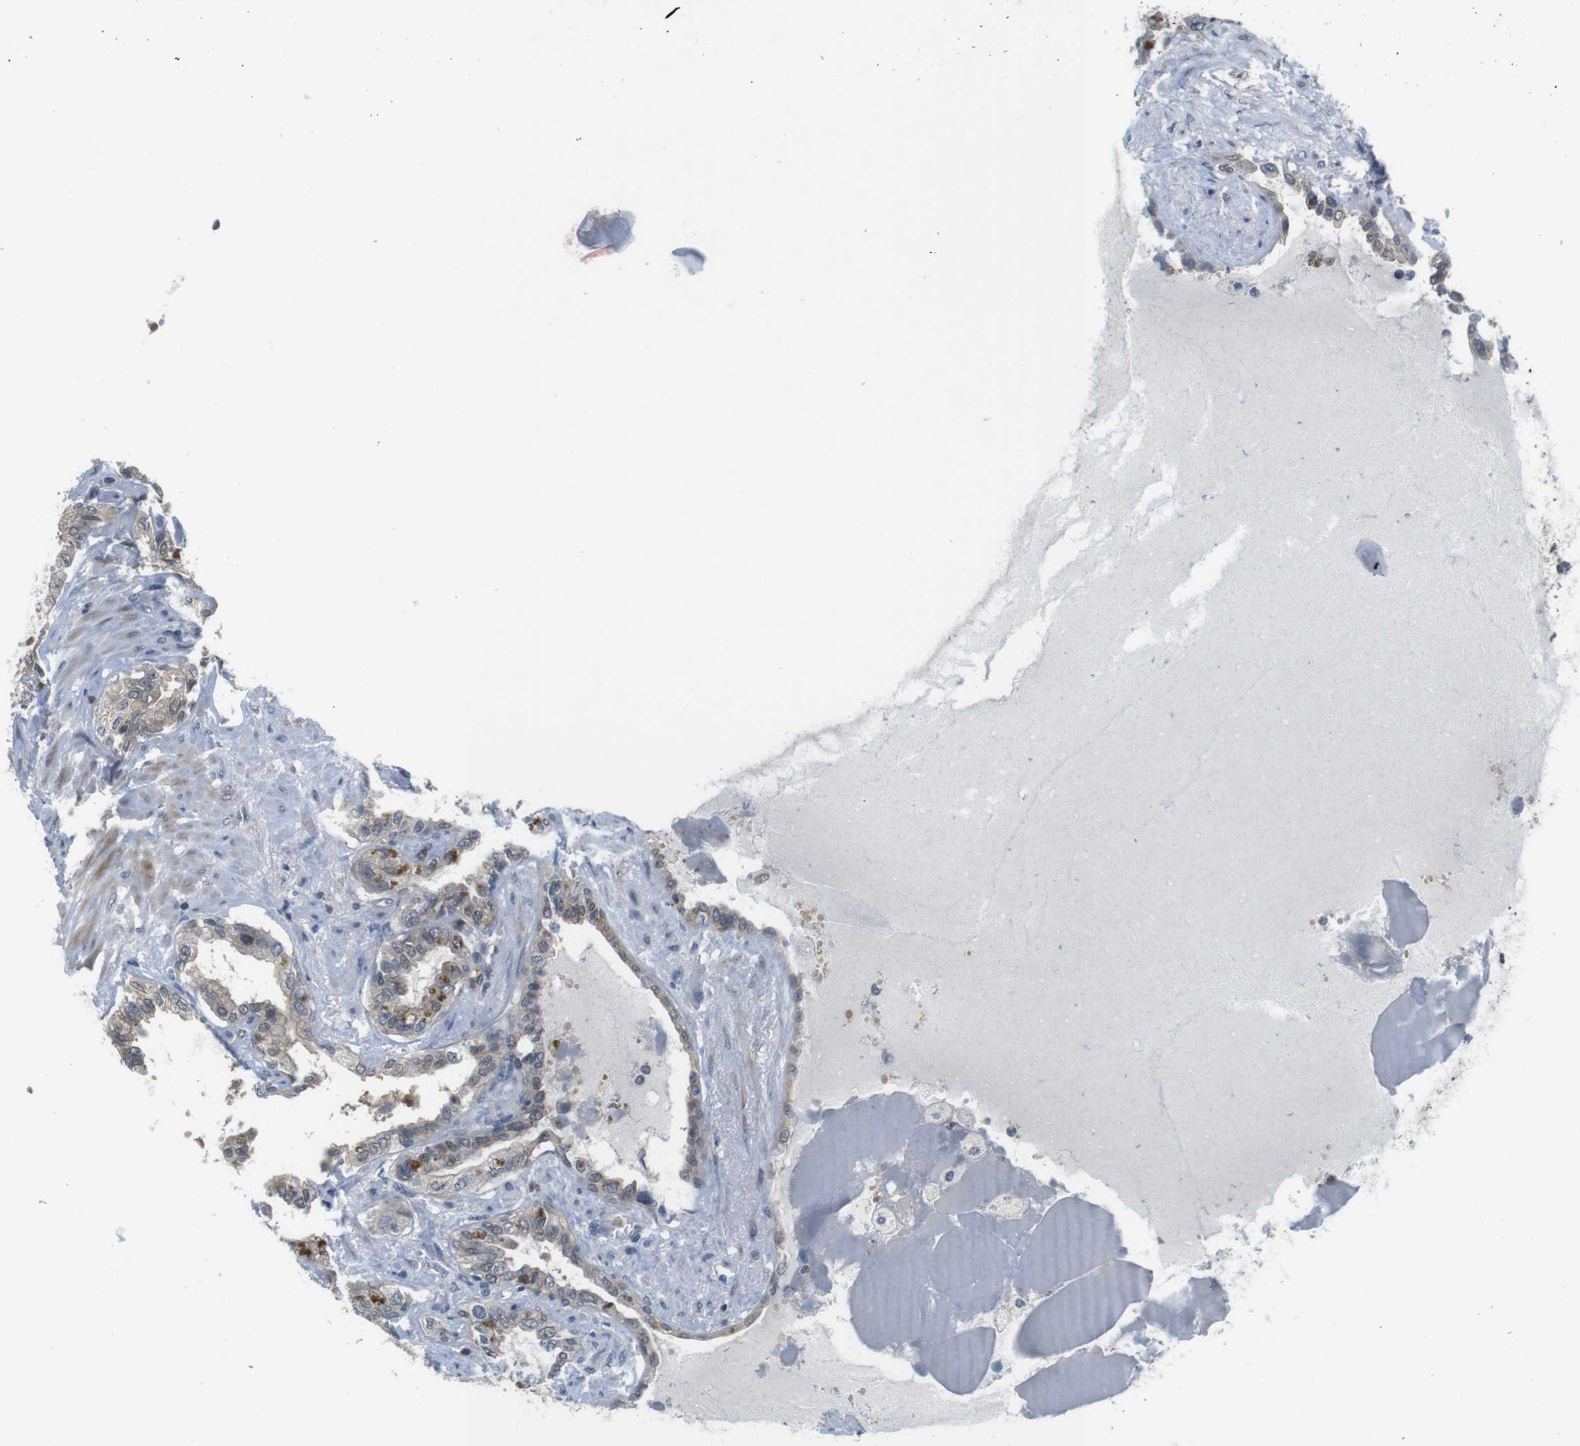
{"staining": {"intensity": "moderate", "quantity": ">75%", "location": "cytoplasmic/membranous"}, "tissue": "seminal vesicle", "cell_type": "Glandular cells", "image_type": "normal", "snomed": [{"axis": "morphology", "description": "Normal tissue, NOS"}, {"axis": "topography", "description": "Seminal veicle"}], "caption": "Seminal vesicle stained with IHC demonstrates moderate cytoplasmic/membranous positivity in about >75% of glandular cells. Using DAB (brown) and hematoxylin (blue) stains, captured at high magnification using brightfield microscopy.", "gene": "FADD", "patient": {"sex": "male", "age": 61}}